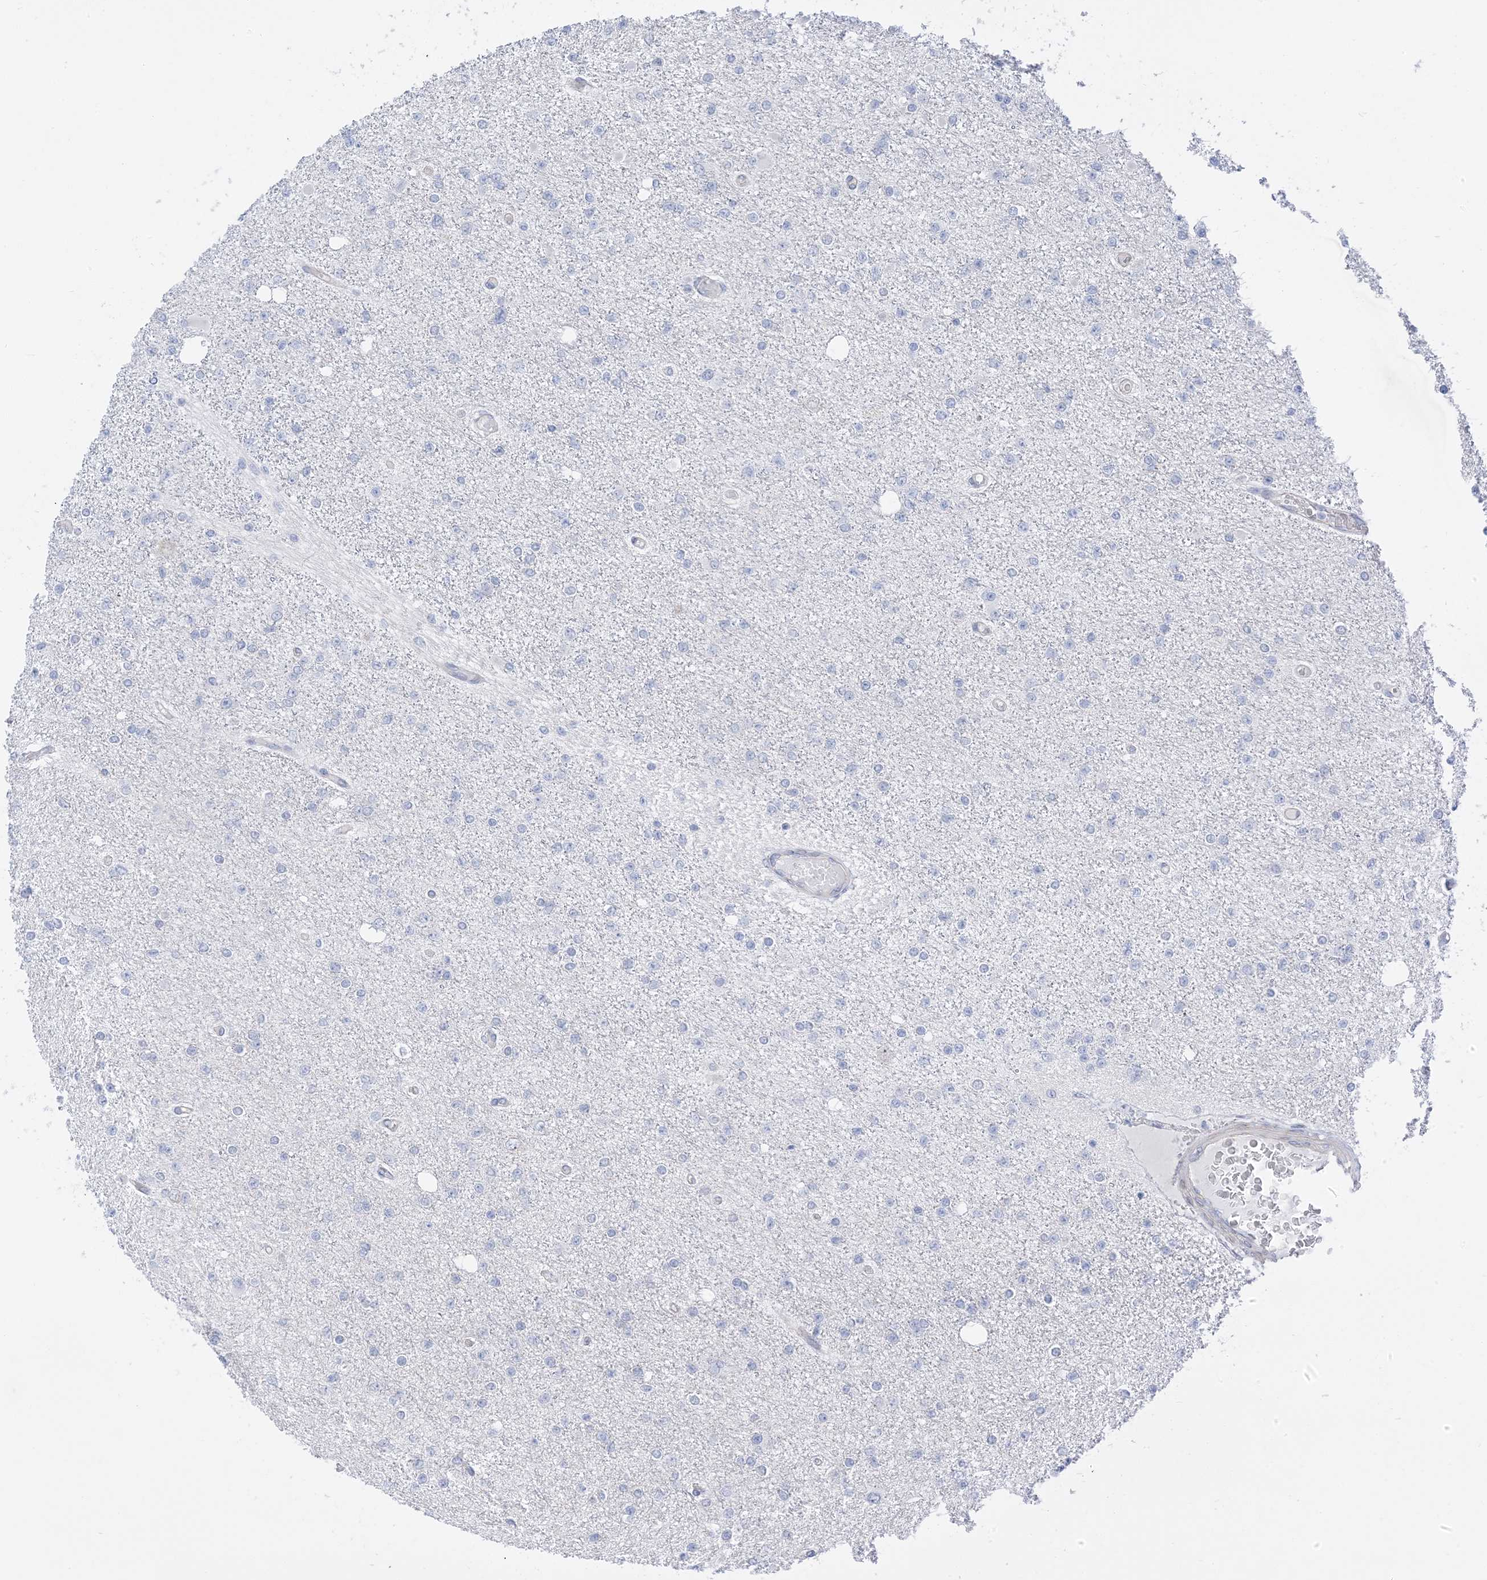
{"staining": {"intensity": "negative", "quantity": "none", "location": "none"}, "tissue": "glioma", "cell_type": "Tumor cells", "image_type": "cancer", "snomed": [{"axis": "morphology", "description": "Glioma, malignant, Low grade"}, {"axis": "topography", "description": "Brain"}], "caption": "Histopathology image shows no protein expression in tumor cells of low-grade glioma (malignant) tissue.", "gene": "IL36B", "patient": {"sex": "female", "age": 22}}